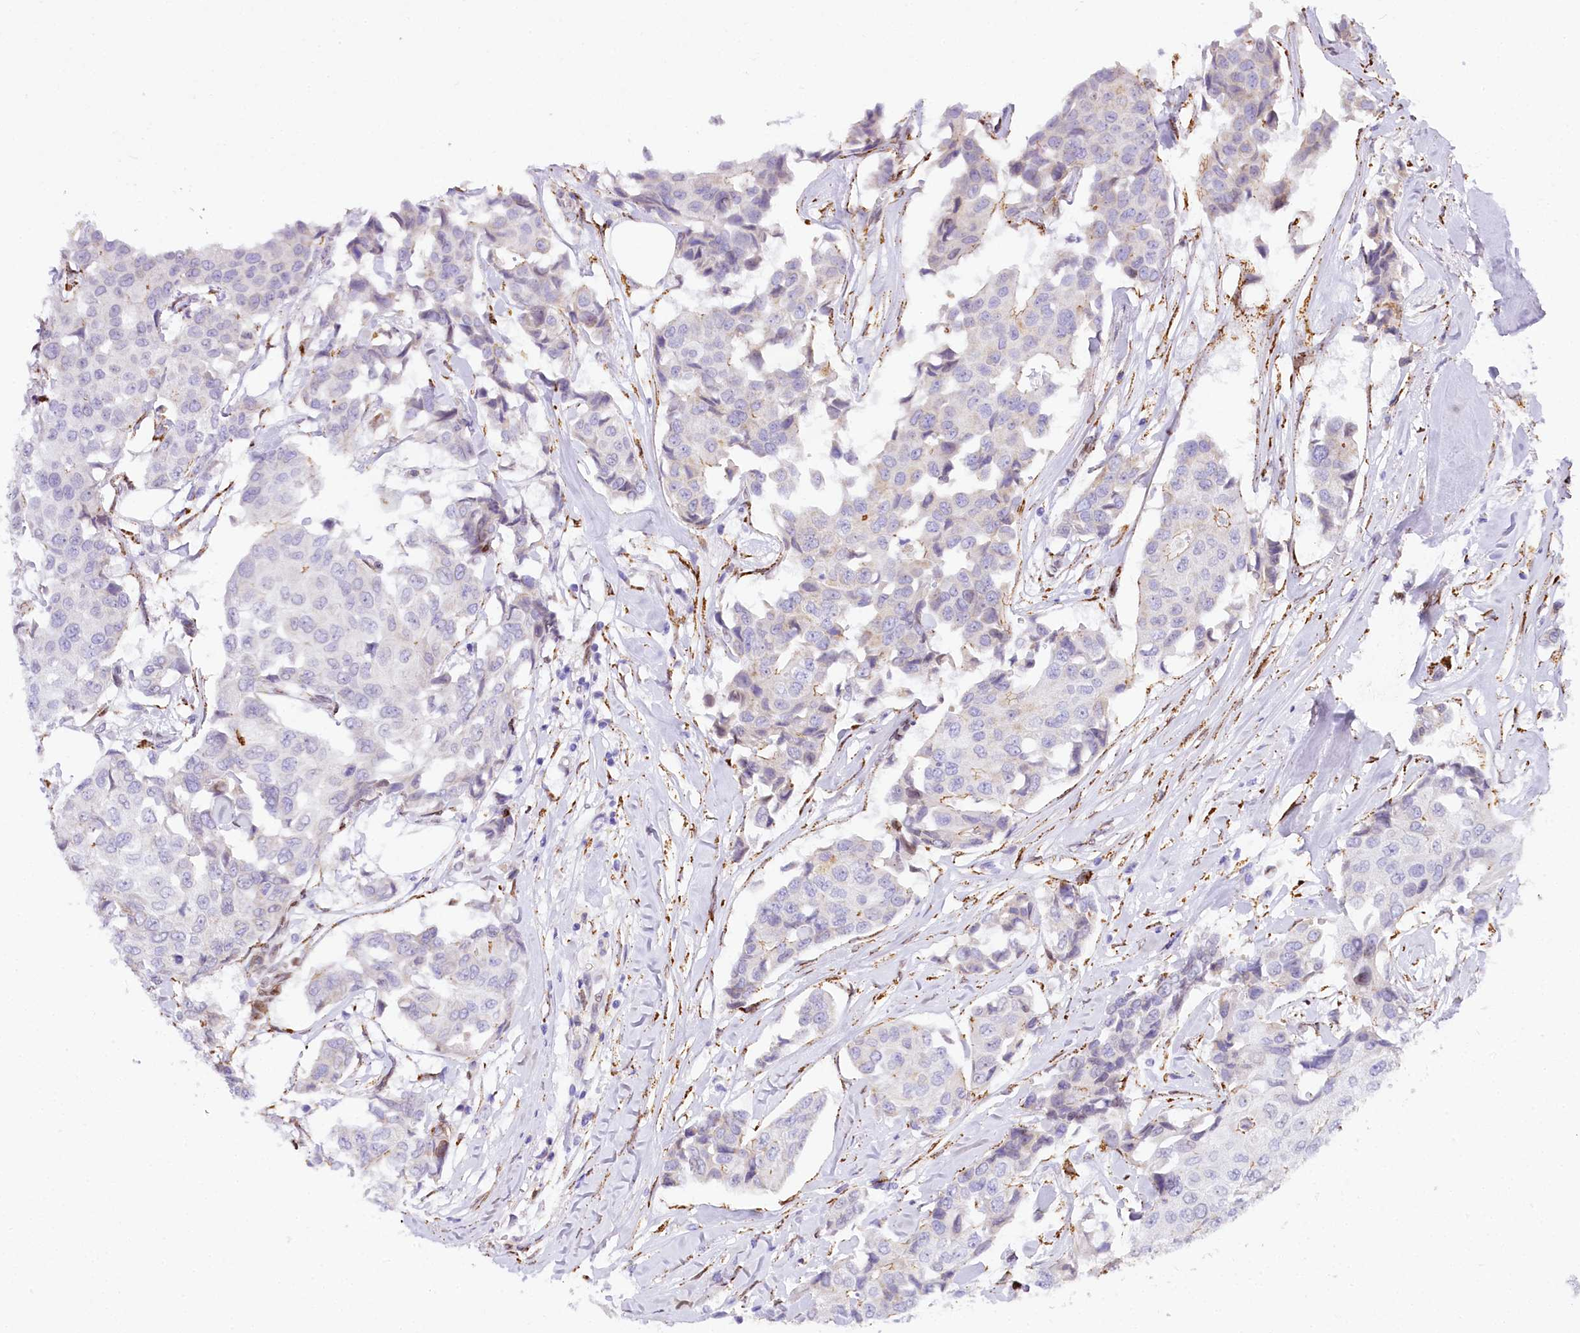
{"staining": {"intensity": "negative", "quantity": "none", "location": "none"}, "tissue": "breast cancer", "cell_type": "Tumor cells", "image_type": "cancer", "snomed": [{"axis": "morphology", "description": "Duct carcinoma"}, {"axis": "topography", "description": "Breast"}], "caption": "High magnification brightfield microscopy of breast infiltrating ductal carcinoma stained with DAB (brown) and counterstained with hematoxylin (blue): tumor cells show no significant staining. Nuclei are stained in blue.", "gene": "PPIP5K2", "patient": {"sex": "female", "age": 80}}